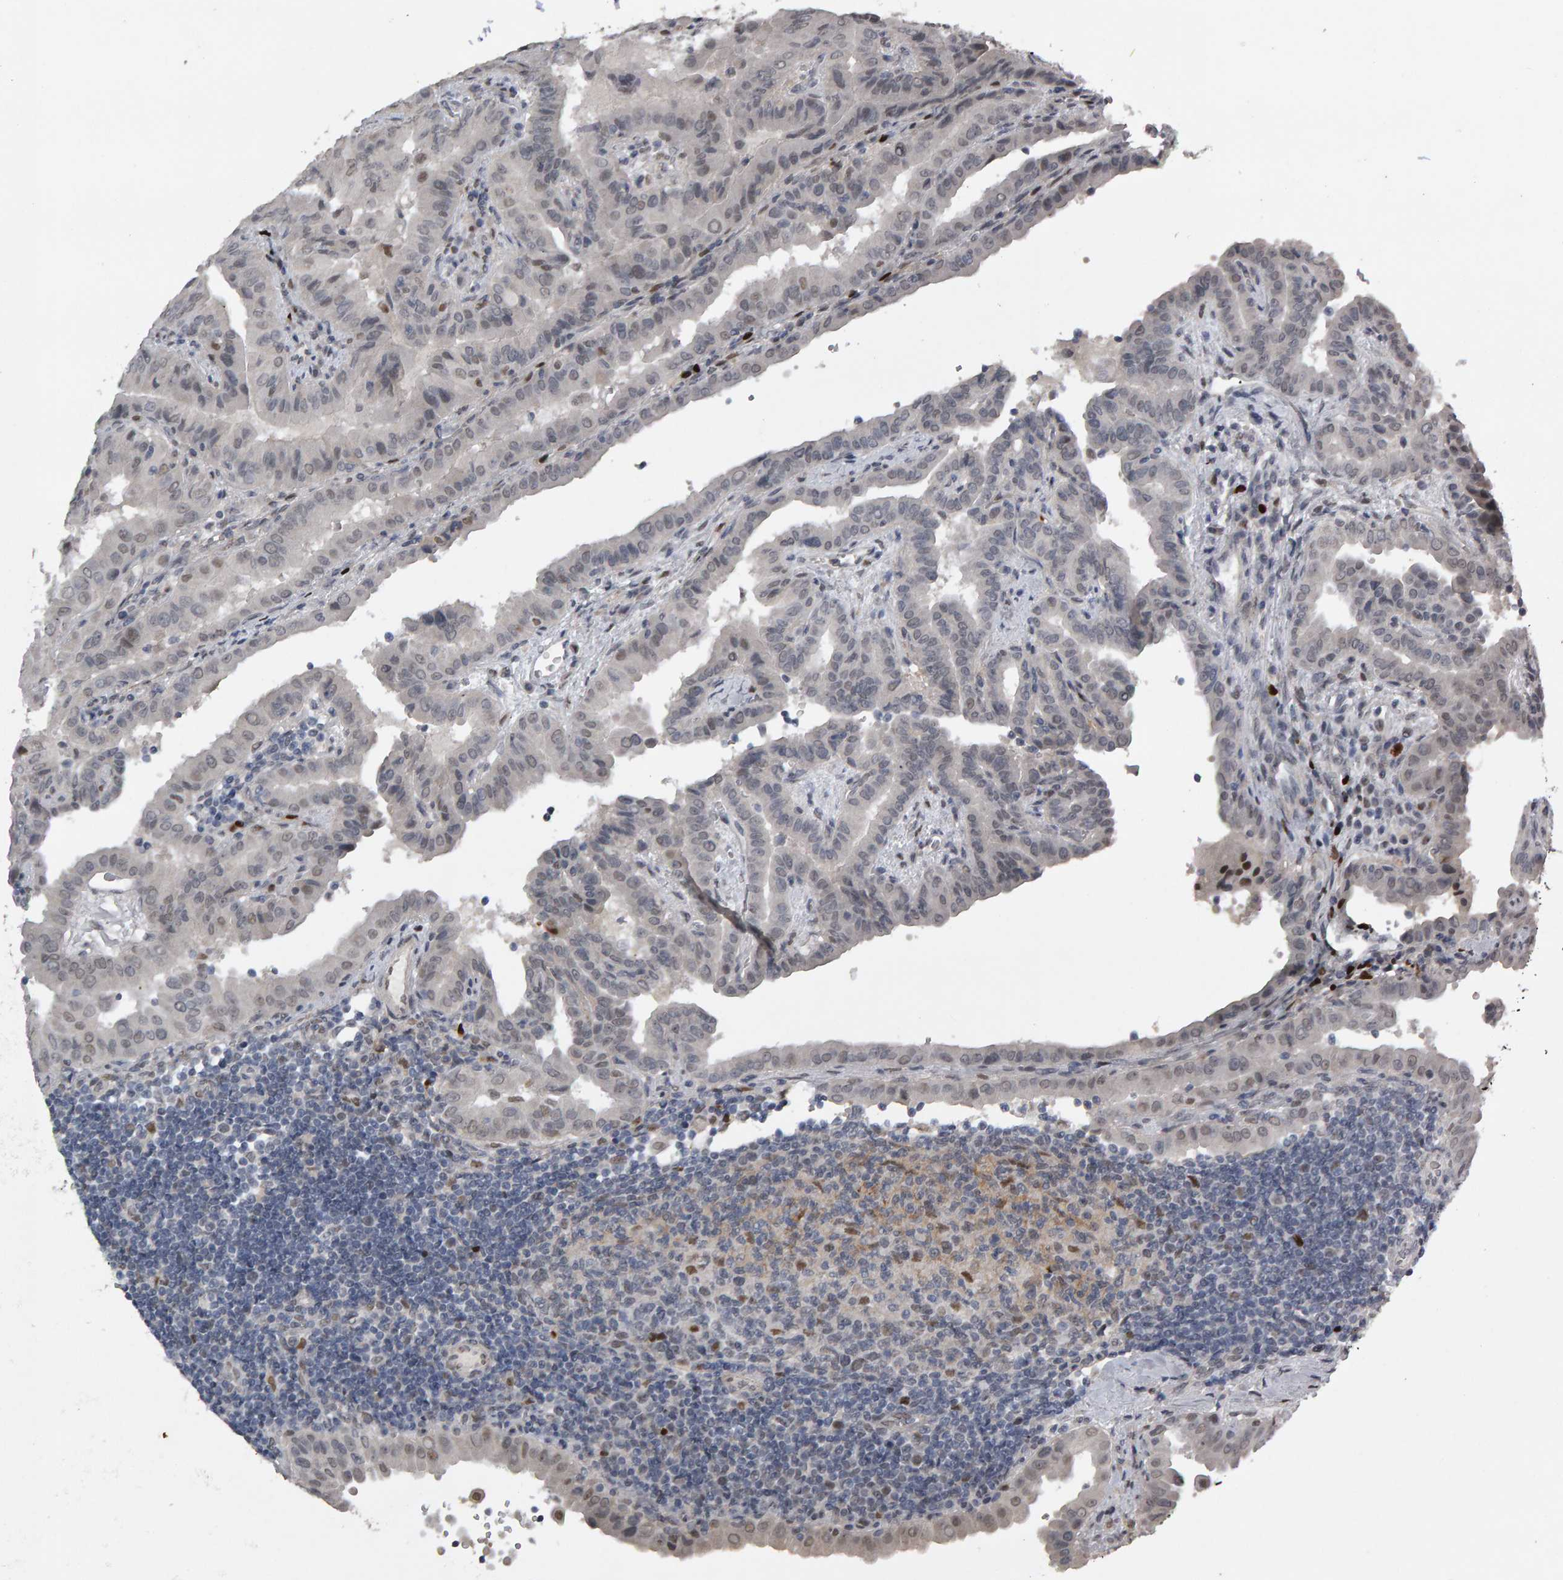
{"staining": {"intensity": "weak", "quantity": "<25%", "location": "nuclear"}, "tissue": "thyroid cancer", "cell_type": "Tumor cells", "image_type": "cancer", "snomed": [{"axis": "morphology", "description": "Papillary adenocarcinoma, NOS"}, {"axis": "topography", "description": "Thyroid gland"}], "caption": "High power microscopy histopathology image of an IHC photomicrograph of thyroid cancer, revealing no significant staining in tumor cells.", "gene": "IPO8", "patient": {"sex": "male", "age": 33}}